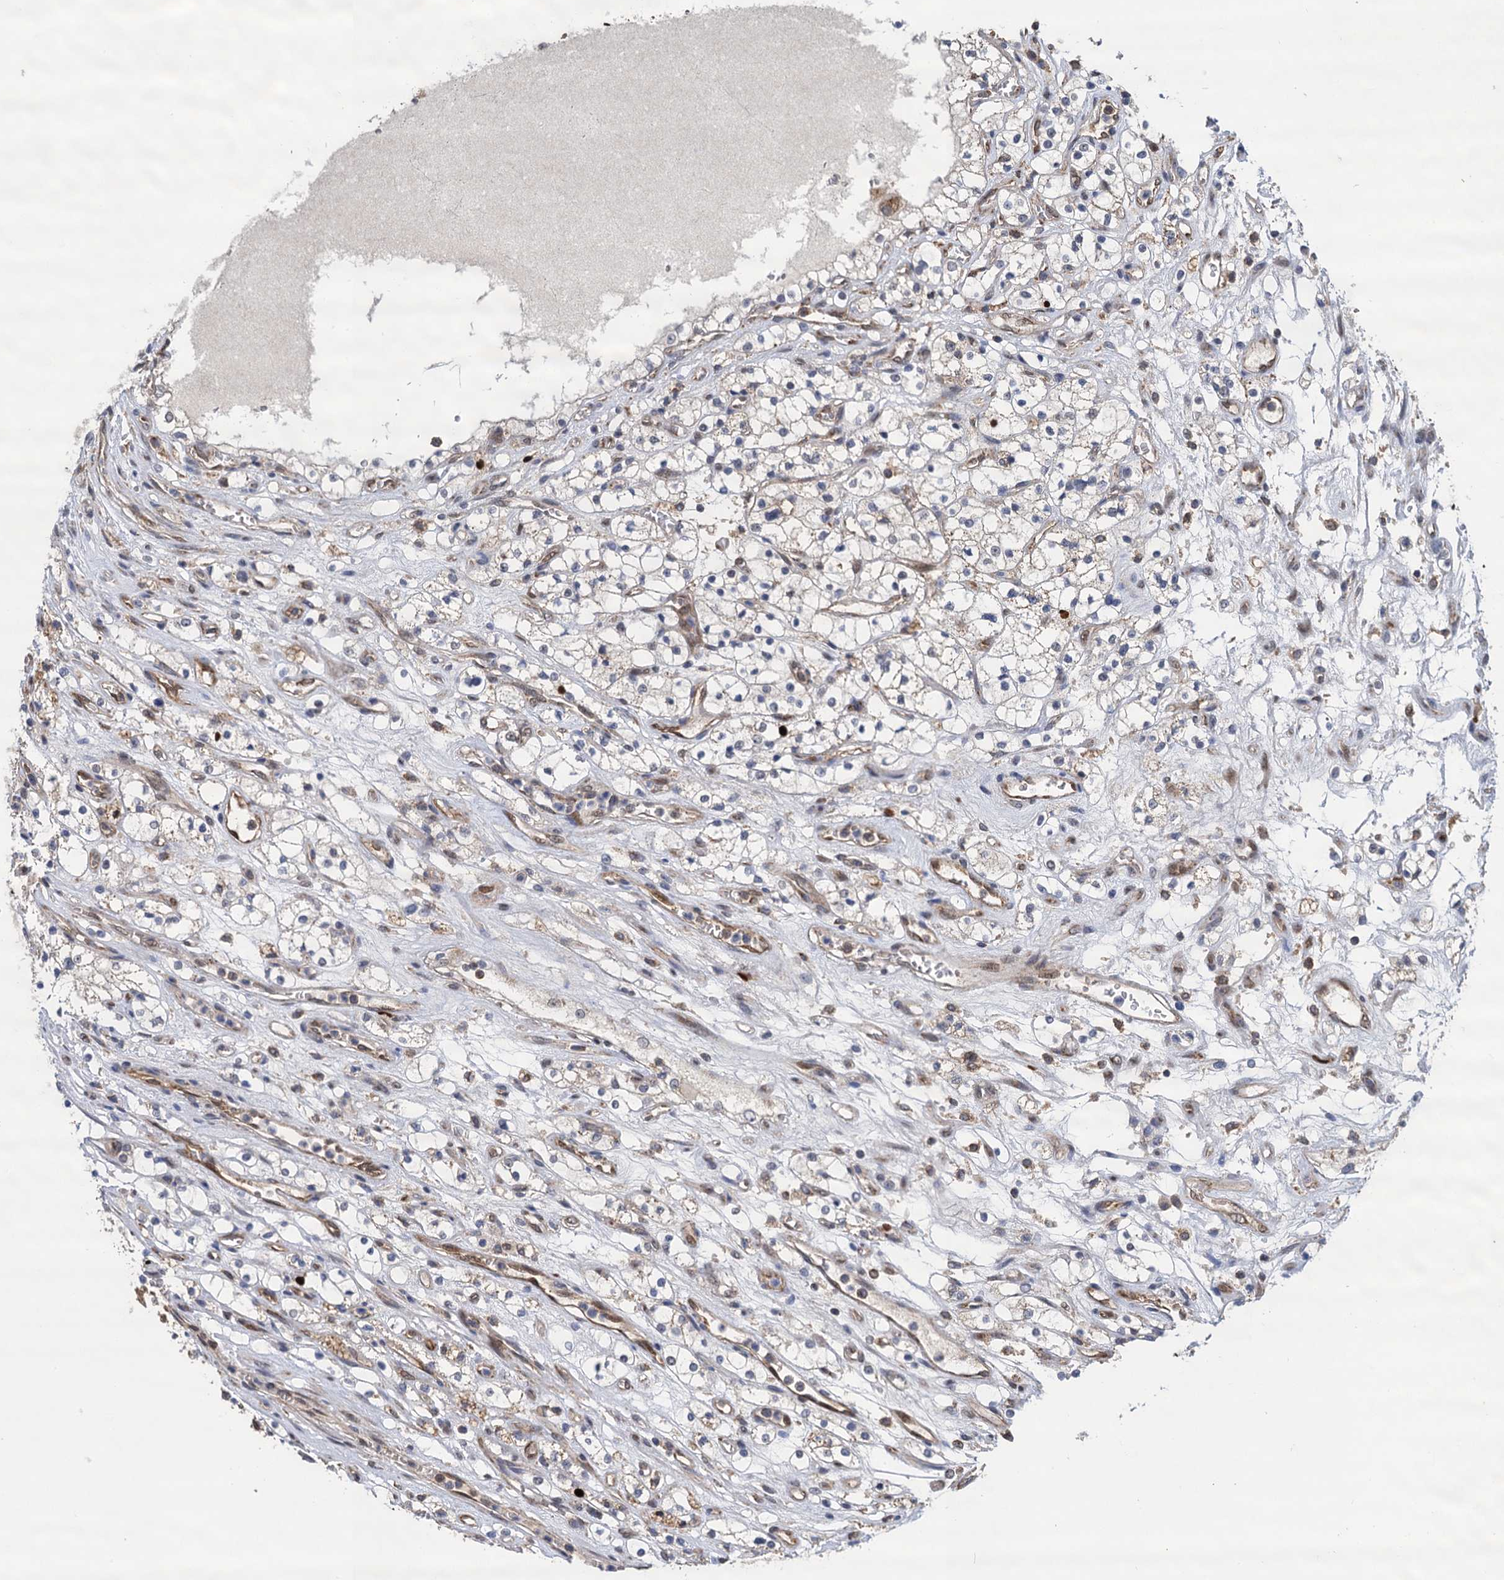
{"staining": {"intensity": "negative", "quantity": "none", "location": "none"}, "tissue": "renal cancer", "cell_type": "Tumor cells", "image_type": "cancer", "snomed": [{"axis": "morphology", "description": "Adenocarcinoma, NOS"}, {"axis": "topography", "description": "Kidney"}], "caption": "Tumor cells show no significant positivity in renal cancer (adenocarcinoma).", "gene": "CMPK2", "patient": {"sex": "female", "age": 69}}